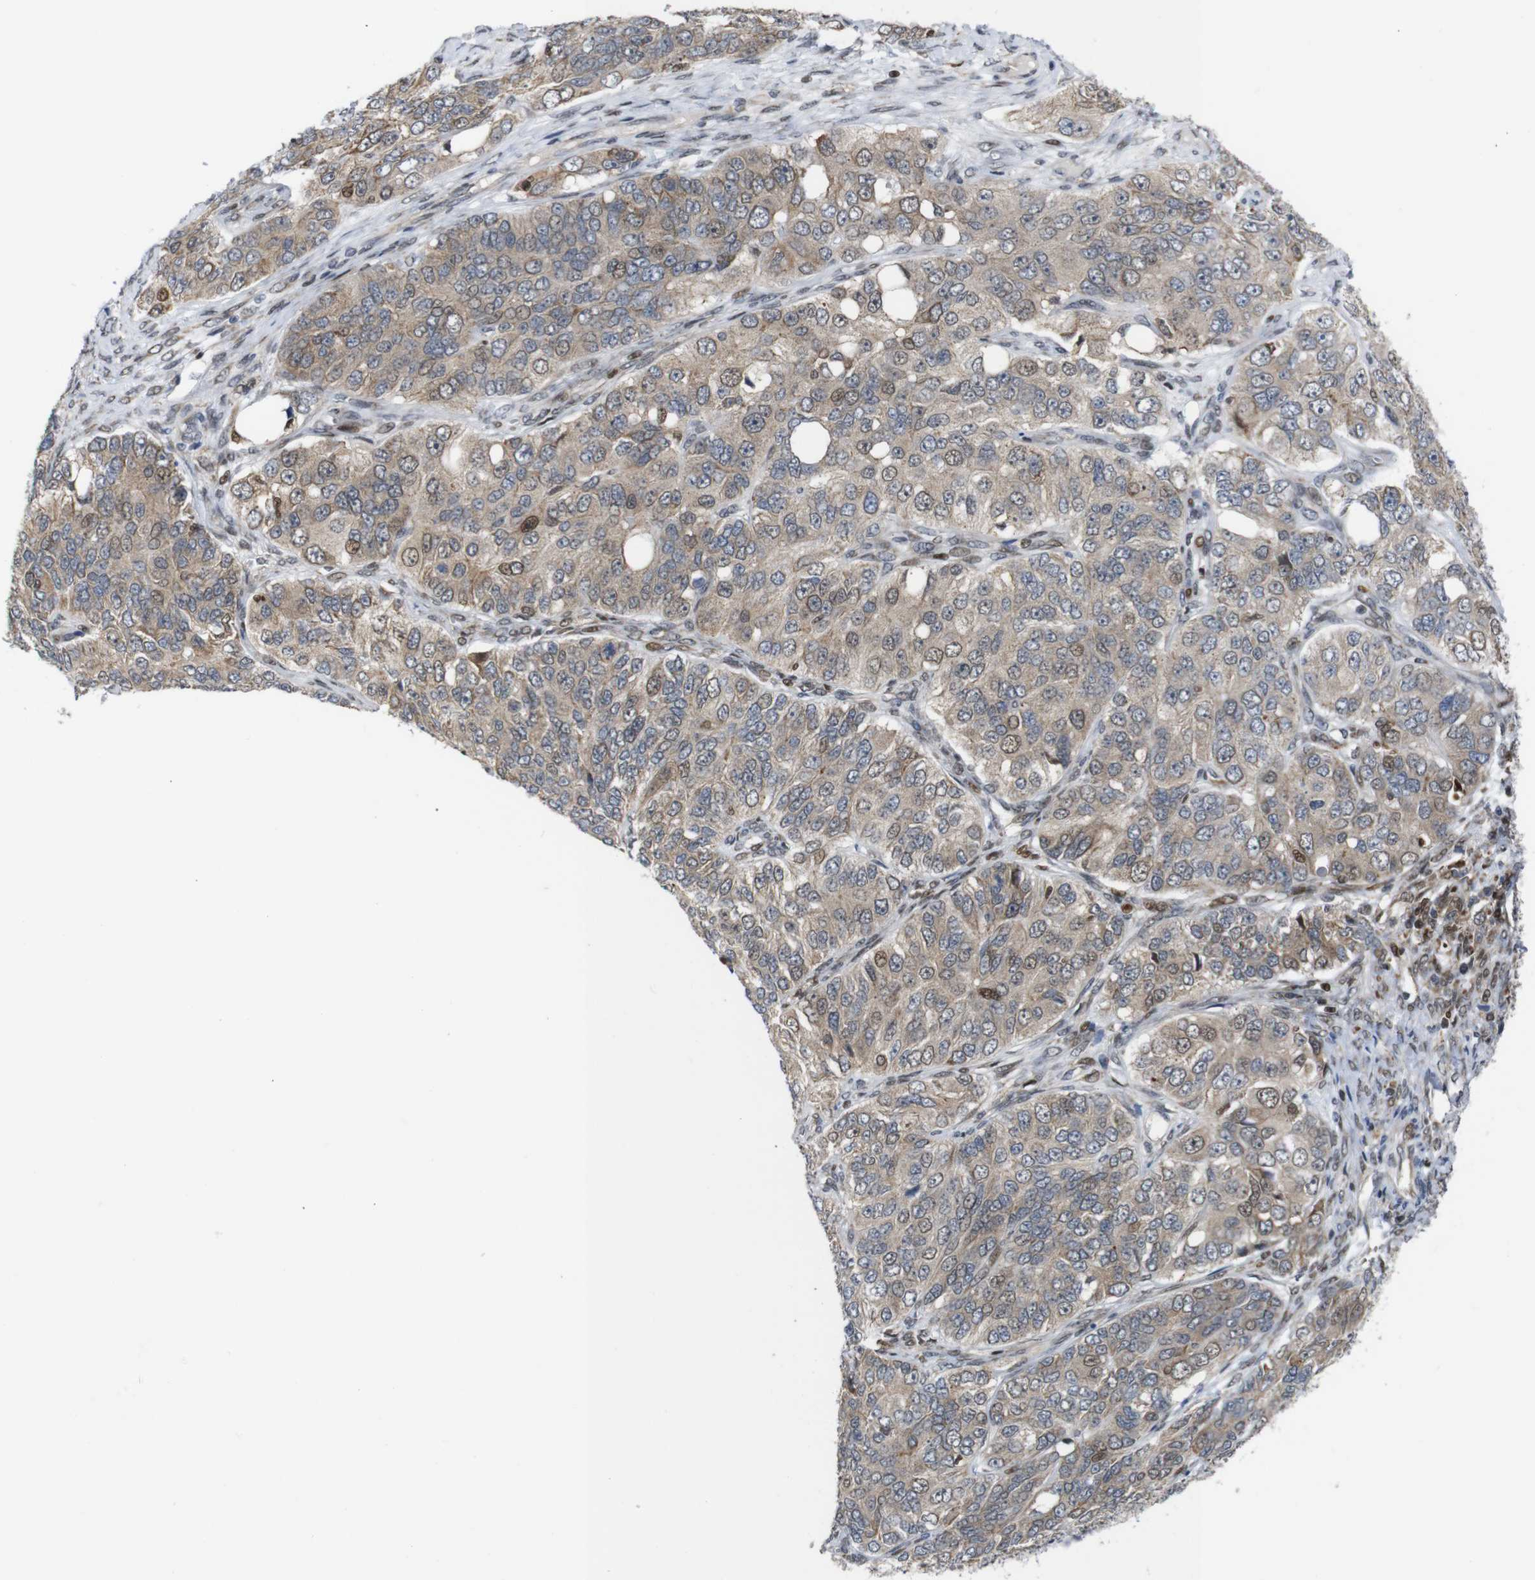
{"staining": {"intensity": "weak", "quantity": "25%-75%", "location": "cytoplasmic/membranous,nuclear"}, "tissue": "ovarian cancer", "cell_type": "Tumor cells", "image_type": "cancer", "snomed": [{"axis": "morphology", "description": "Carcinoma, endometroid"}, {"axis": "topography", "description": "Ovary"}], "caption": "IHC of endometroid carcinoma (ovarian) demonstrates low levels of weak cytoplasmic/membranous and nuclear positivity in approximately 25%-75% of tumor cells.", "gene": "PTPN1", "patient": {"sex": "female", "age": 51}}